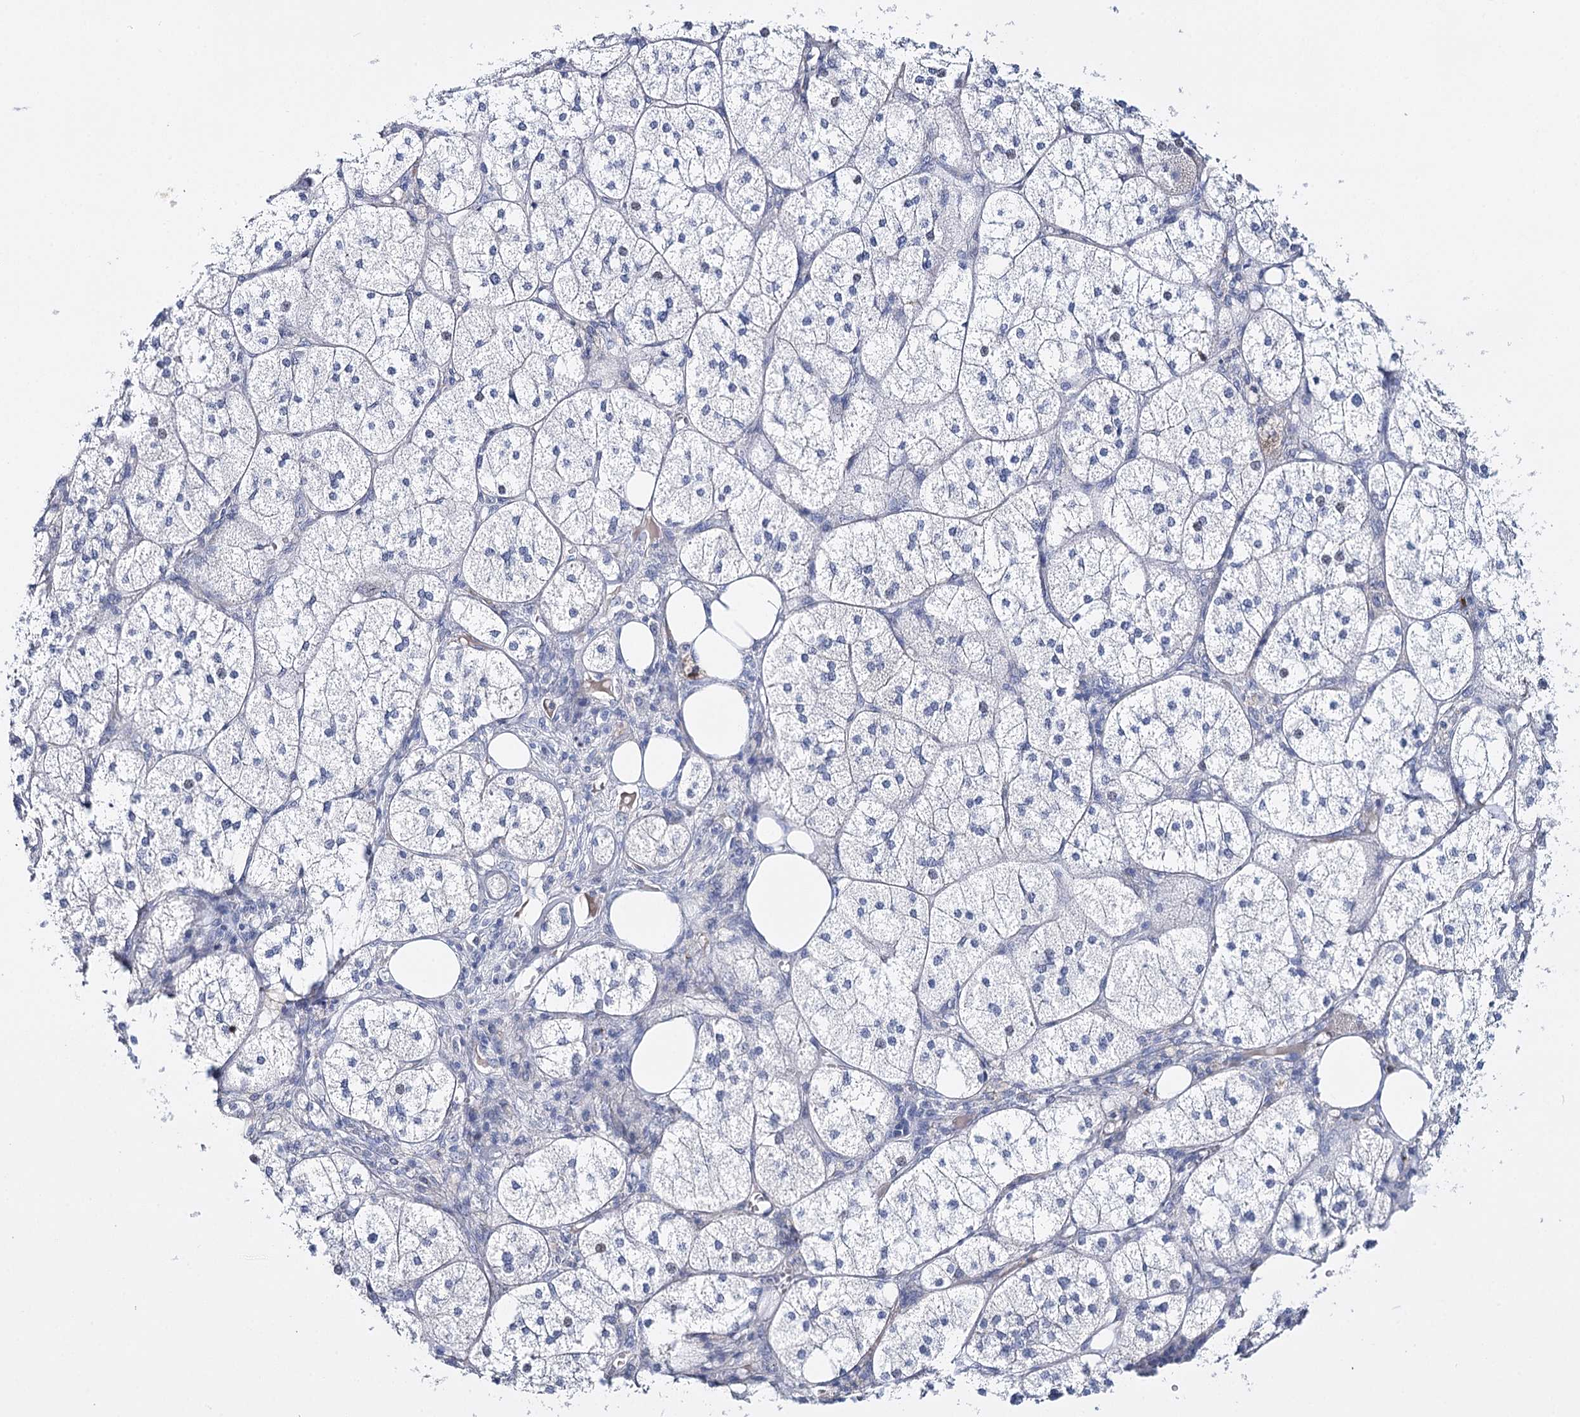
{"staining": {"intensity": "negative", "quantity": "none", "location": "none"}, "tissue": "adrenal gland", "cell_type": "Glandular cells", "image_type": "normal", "snomed": [{"axis": "morphology", "description": "Normal tissue, NOS"}, {"axis": "topography", "description": "Adrenal gland"}], "caption": "High power microscopy micrograph of an immunohistochemistry (IHC) micrograph of normal adrenal gland, revealing no significant staining in glandular cells.", "gene": "CEACAM8", "patient": {"sex": "female", "age": 61}}